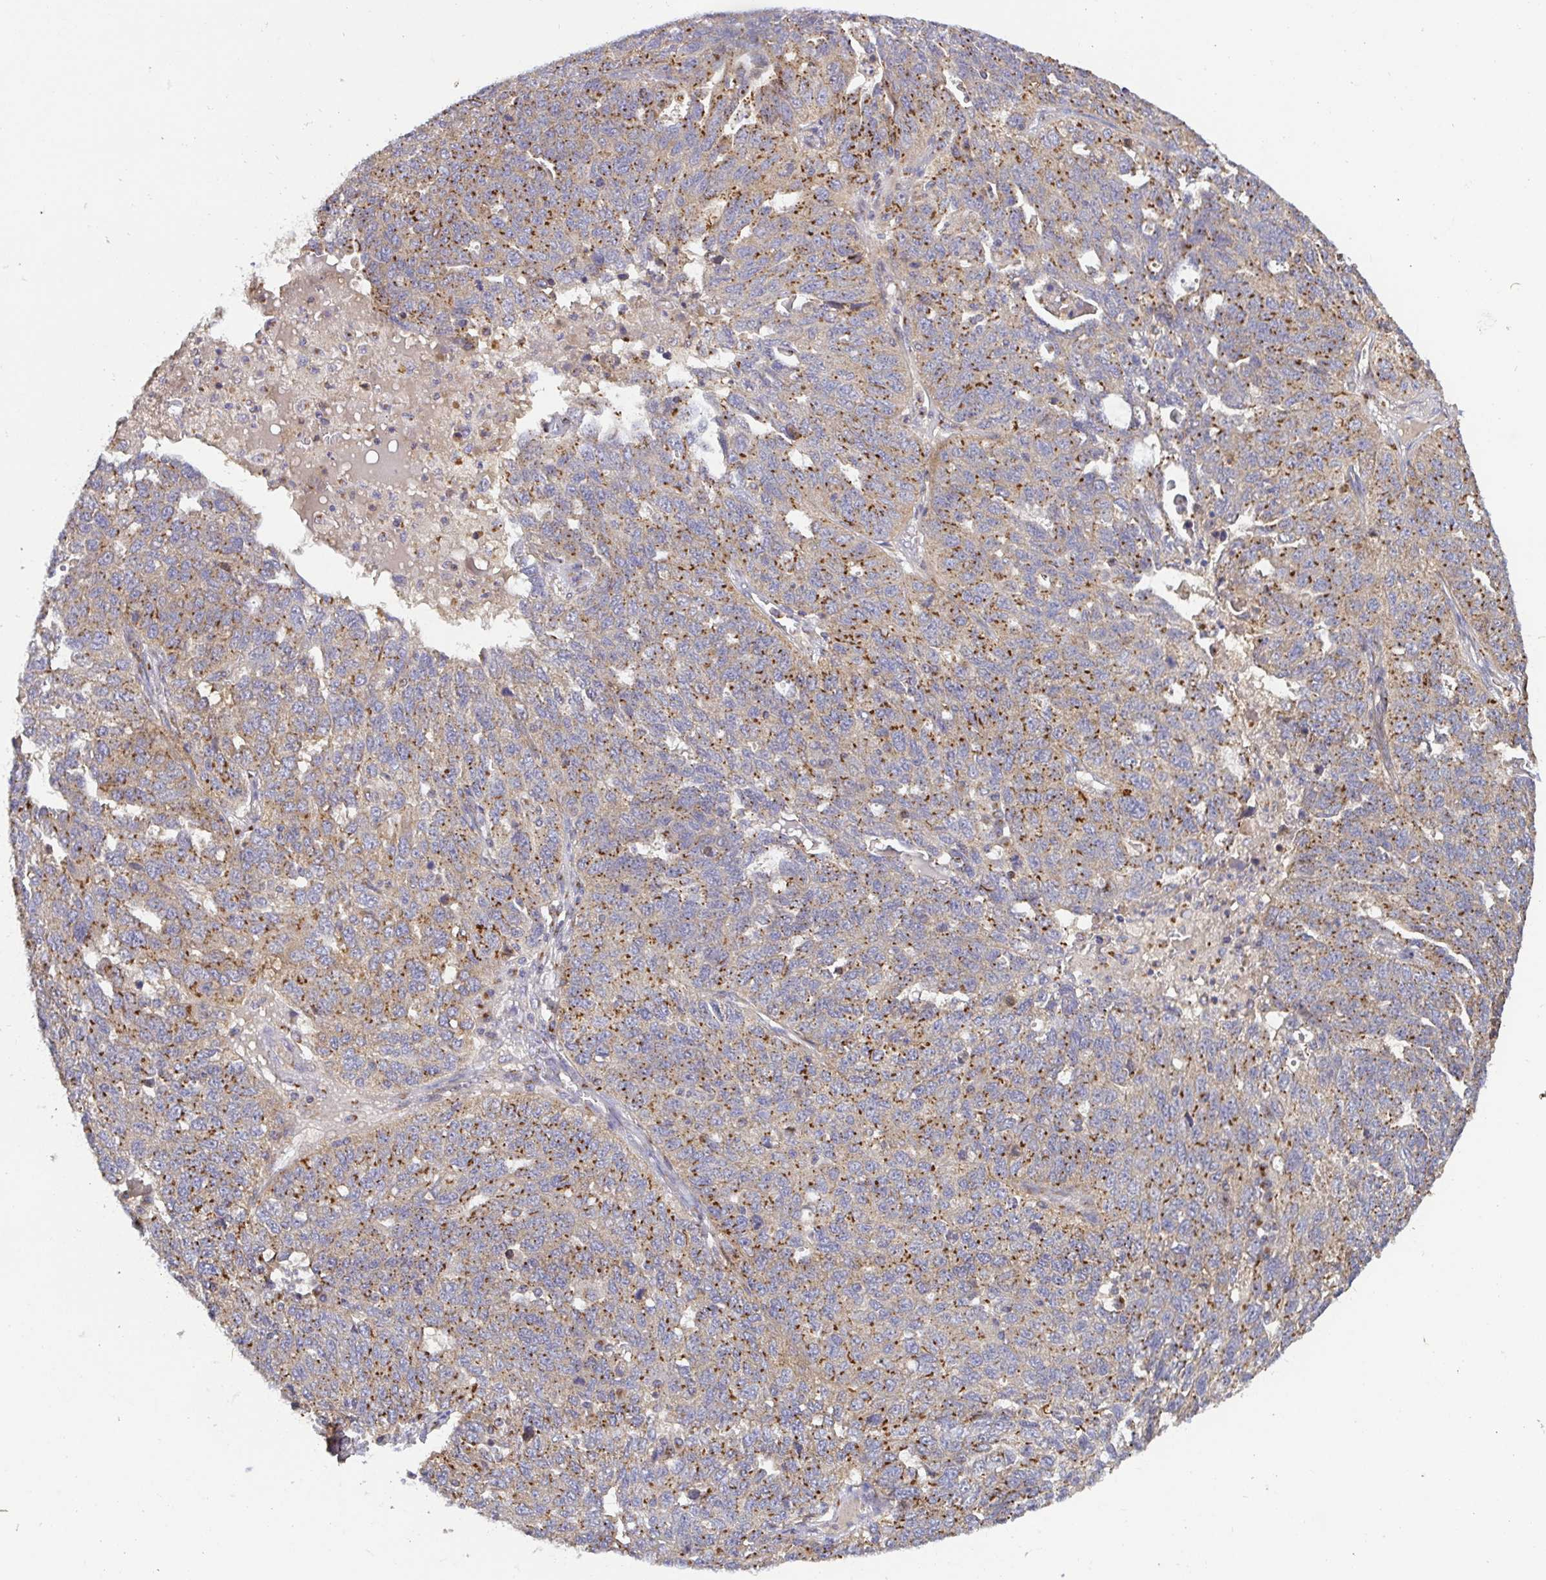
{"staining": {"intensity": "moderate", "quantity": ">75%", "location": "cytoplasmic/membranous"}, "tissue": "ovarian cancer", "cell_type": "Tumor cells", "image_type": "cancer", "snomed": [{"axis": "morphology", "description": "Cystadenocarcinoma, serous, NOS"}, {"axis": "topography", "description": "Ovary"}], "caption": "DAB (3,3'-diaminobenzidine) immunohistochemical staining of human ovarian serous cystadenocarcinoma reveals moderate cytoplasmic/membranous protein staining in approximately >75% of tumor cells. Nuclei are stained in blue.", "gene": "TM9SF4", "patient": {"sex": "female", "age": 71}}